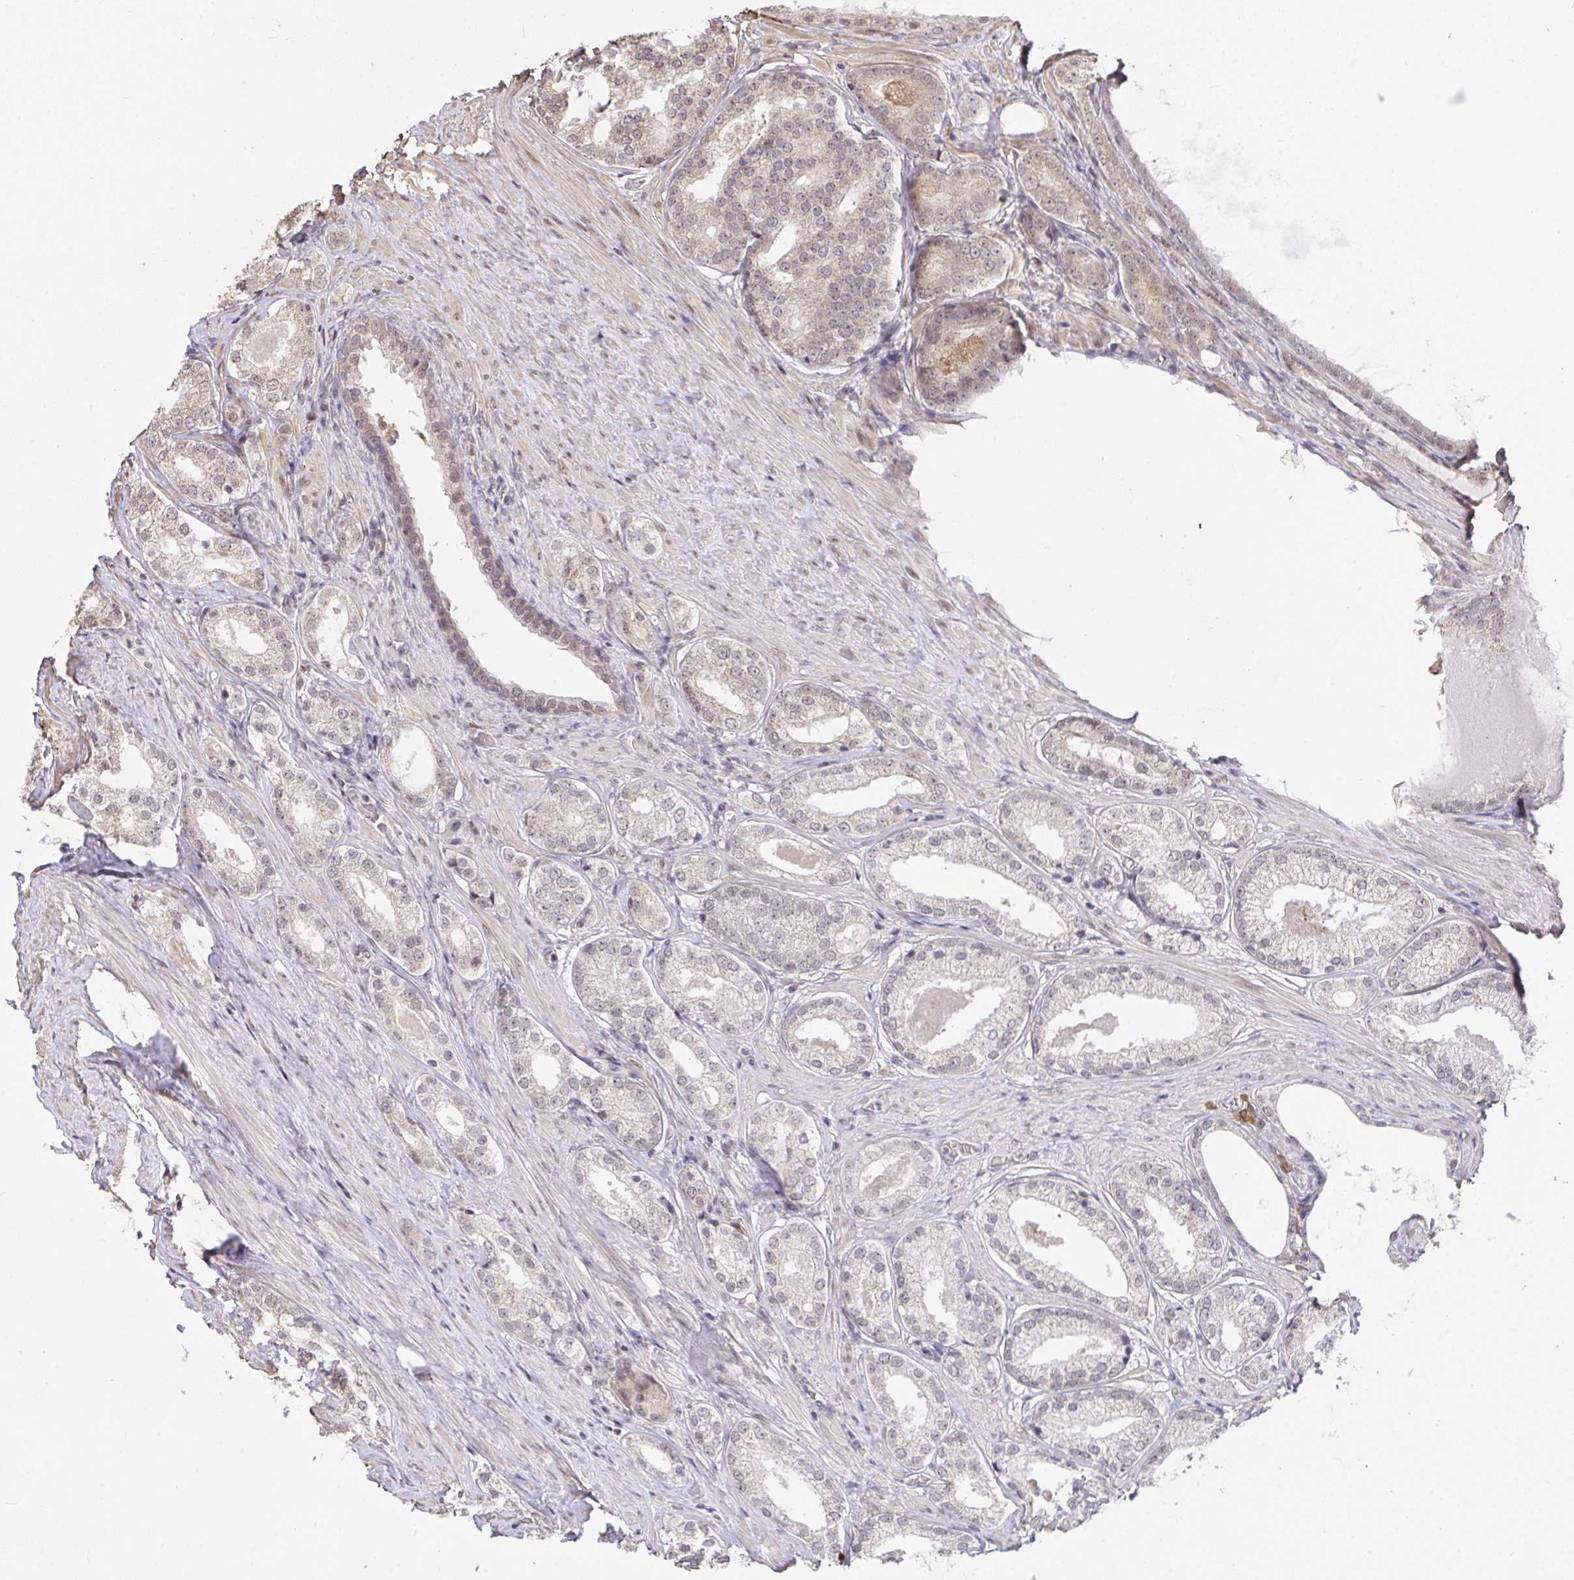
{"staining": {"intensity": "weak", "quantity": "<25%", "location": "cytoplasmic/membranous"}, "tissue": "prostate cancer", "cell_type": "Tumor cells", "image_type": "cancer", "snomed": [{"axis": "morphology", "description": "Adenocarcinoma, NOS"}, {"axis": "morphology", "description": "Adenocarcinoma, Low grade"}, {"axis": "topography", "description": "Prostate"}], "caption": "This is a photomicrograph of immunohistochemistry staining of low-grade adenocarcinoma (prostate), which shows no staining in tumor cells.", "gene": "SAP30", "patient": {"sex": "male", "age": 68}}